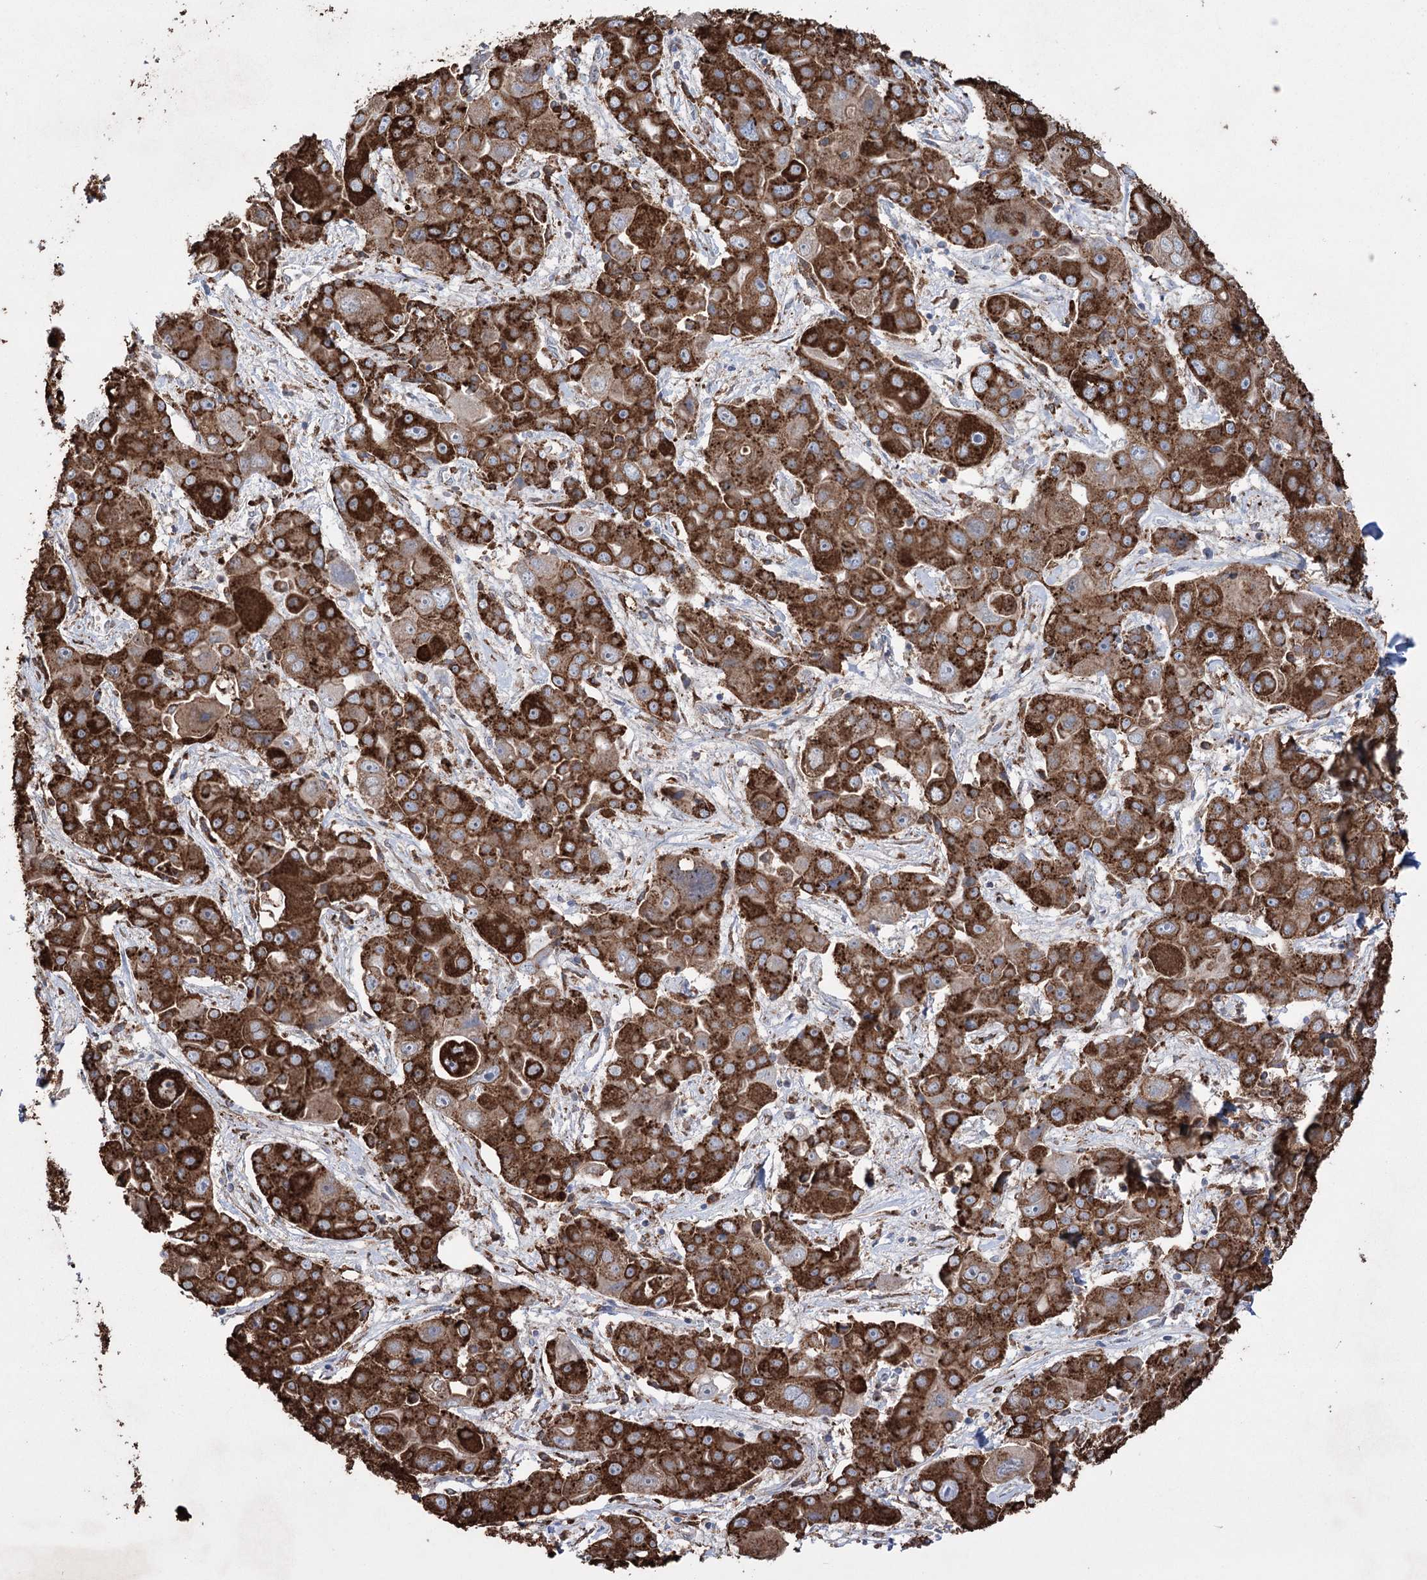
{"staining": {"intensity": "strong", "quantity": ">75%", "location": "cytoplasmic/membranous"}, "tissue": "liver cancer", "cell_type": "Tumor cells", "image_type": "cancer", "snomed": [{"axis": "morphology", "description": "Cholangiocarcinoma"}, {"axis": "topography", "description": "Liver"}], "caption": "Immunohistochemical staining of human liver cancer exhibits high levels of strong cytoplasmic/membranous expression in approximately >75% of tumor cells.", "gene": "TRIM71", "patient": {"sex": "male", "age": 67}}